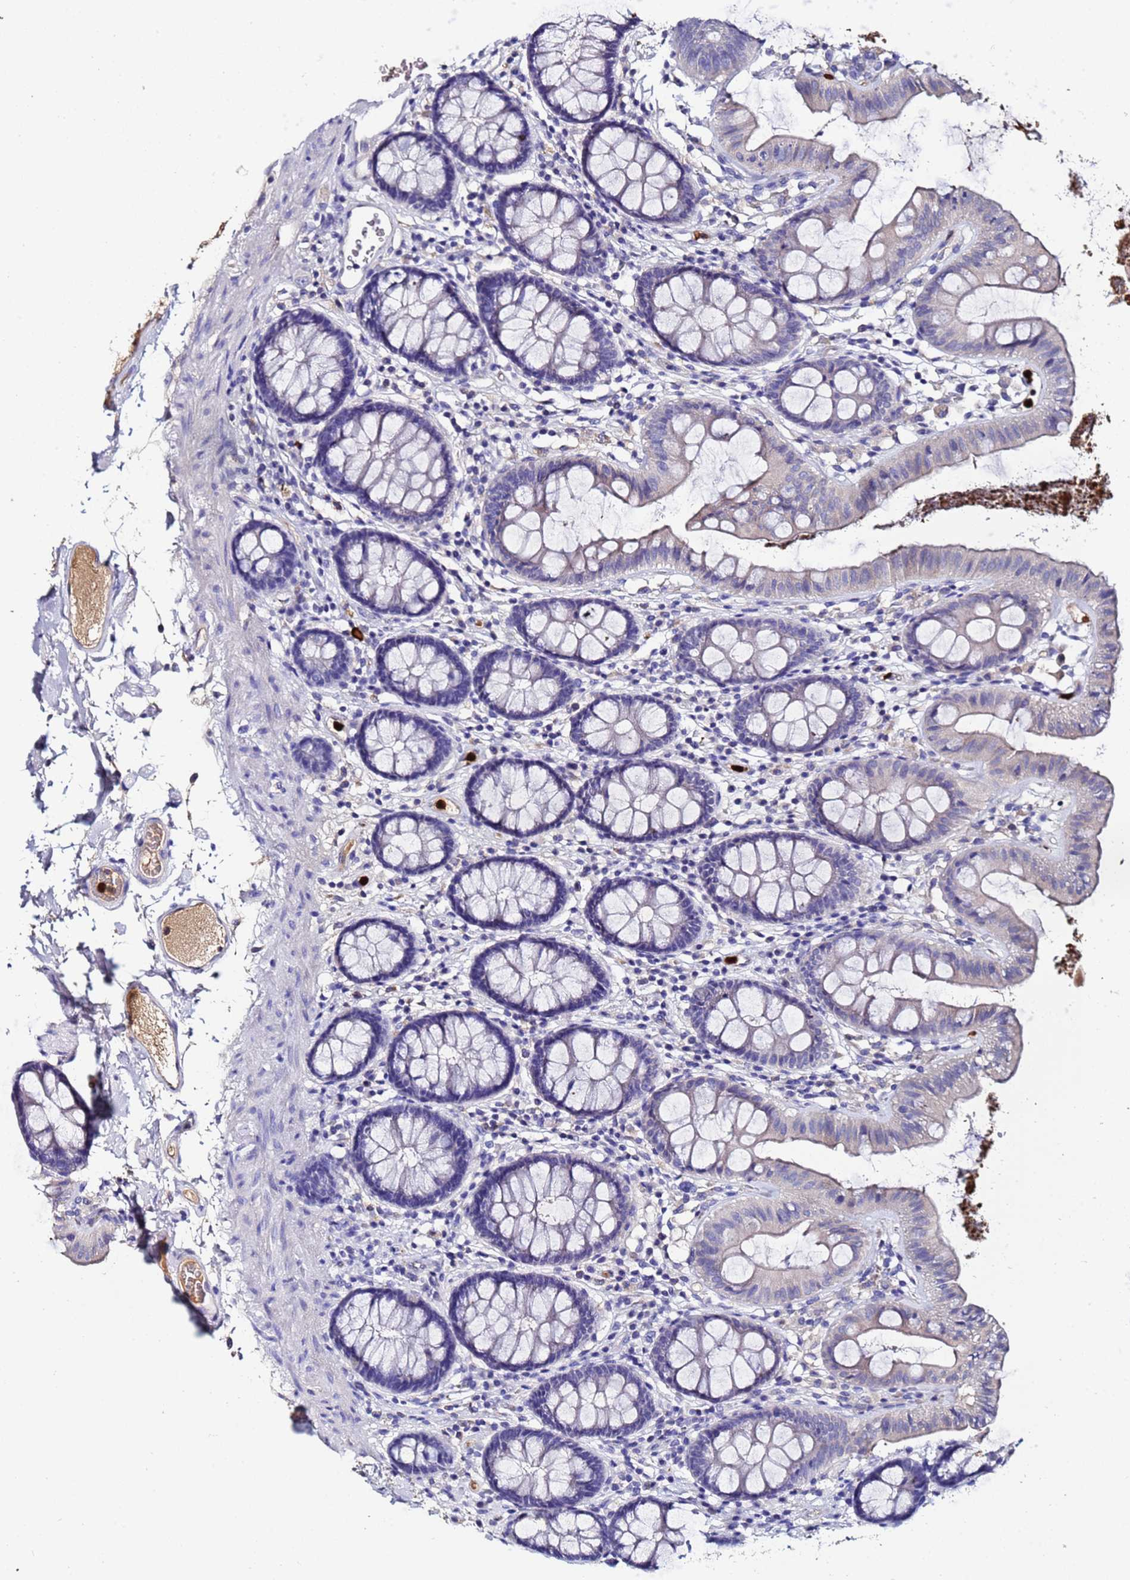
{"staining": {"intensity": "negative", "quantity": "none", "location": "none"}, "tissue": "colon", "cell_type": "Endothelial cells", "image_type": "normal", "snomed": [{"axis": "morphology", "description": "Normal tissue, NOS"}, {"axis": "topography", "description": "Colon"}], "caption": "High magnification brightfield microscopy of normal colon stained with DAB (brown) and counterstained with hematoxylin (blue): endothelial cells show no significant positivity. (Stains: DAB (3,3'-diaminobenzidine) IHC with hematoxylin counter stain, Microscopy: brightfield microscopy at high magnification).", "gene": "TUBAL3", "patient": {"sex": "male", "age": 84}}